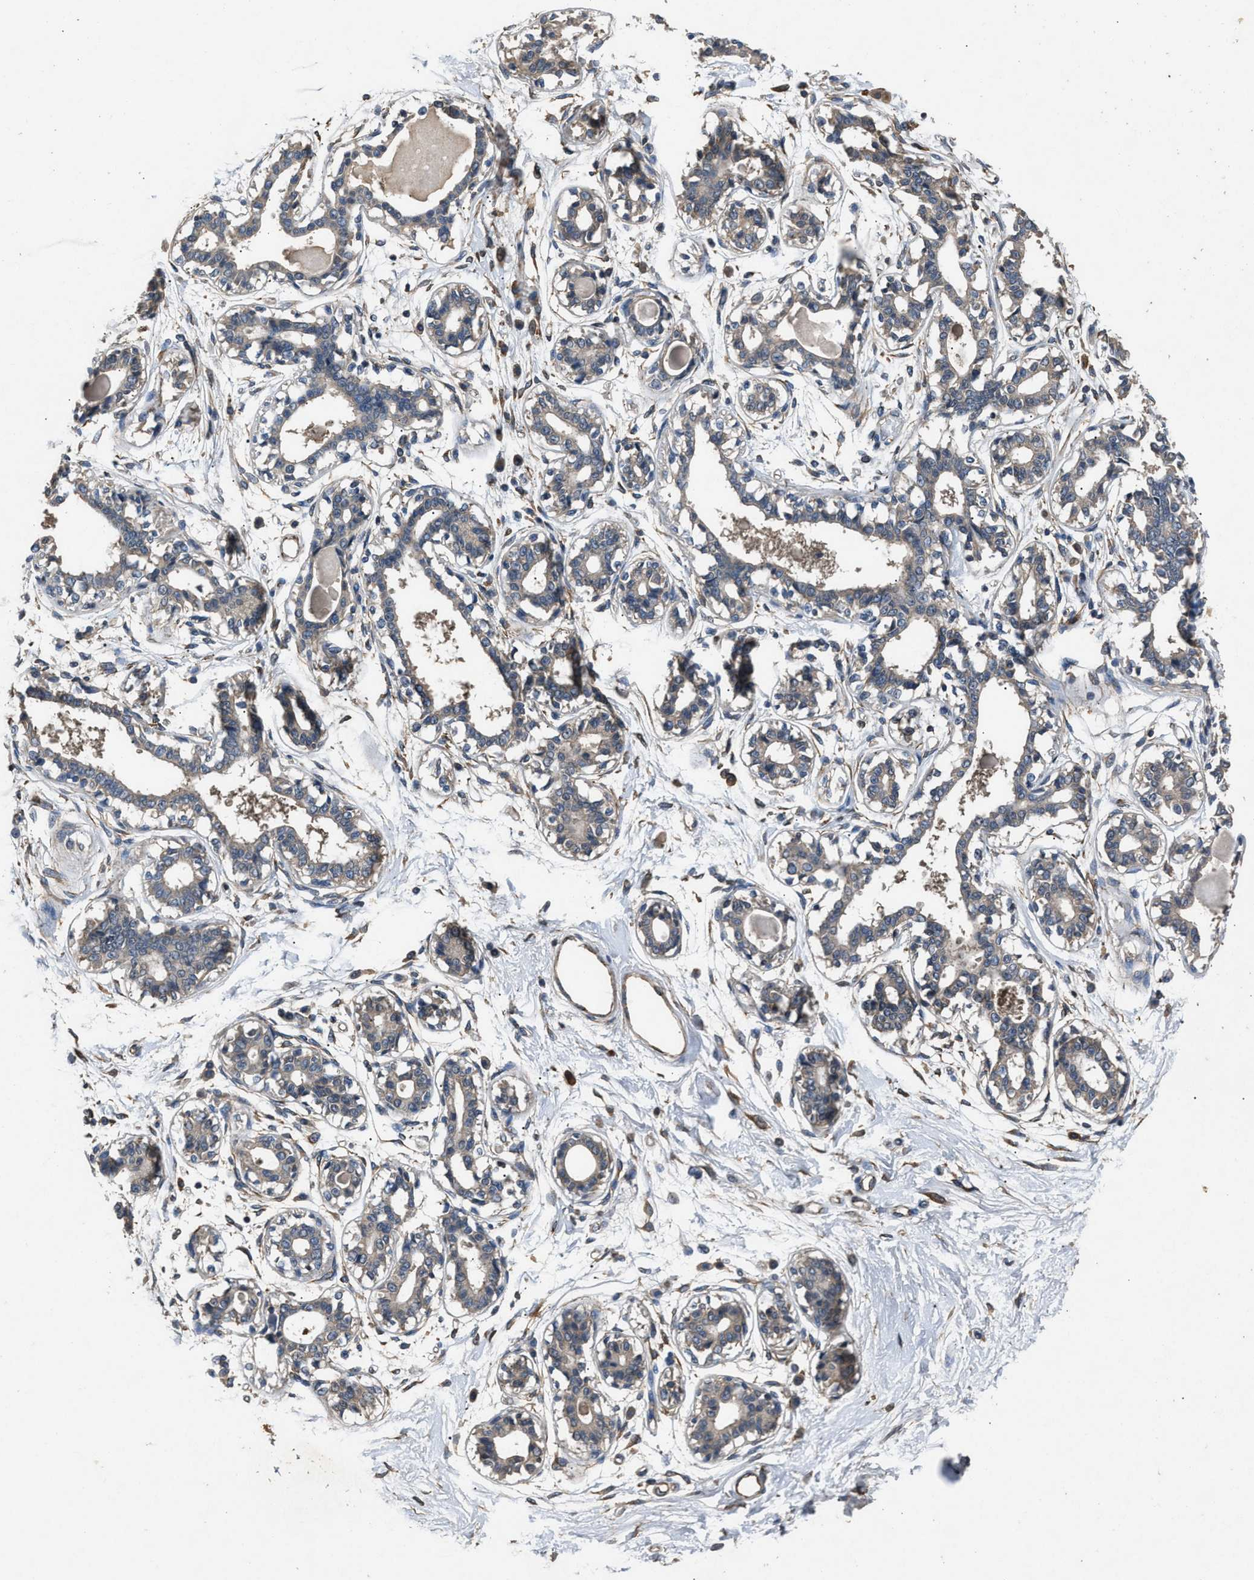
{"staining": {"intensity": "negative", "quantity": "none", "location": "none"}, "tissue": "breast", "cell_type": "Adipocytes", "image_type": "normal", "snomed": [{"axis": "morphology", "description": "Normal tissue, NOS"}, {"axis": "topography", "description": "Breast"}], "caption": "IHC micrograph of unremarkable breast: breast stained with DAB (3,3'-diaminobenzidine) demonstrates no significant protein positivity in adipocytes. (Immunohistochemistry (ihc), brightfield microscopy, high magnification).", "gene": "PPID", "patient": {"sex": "female", "age": 45}}